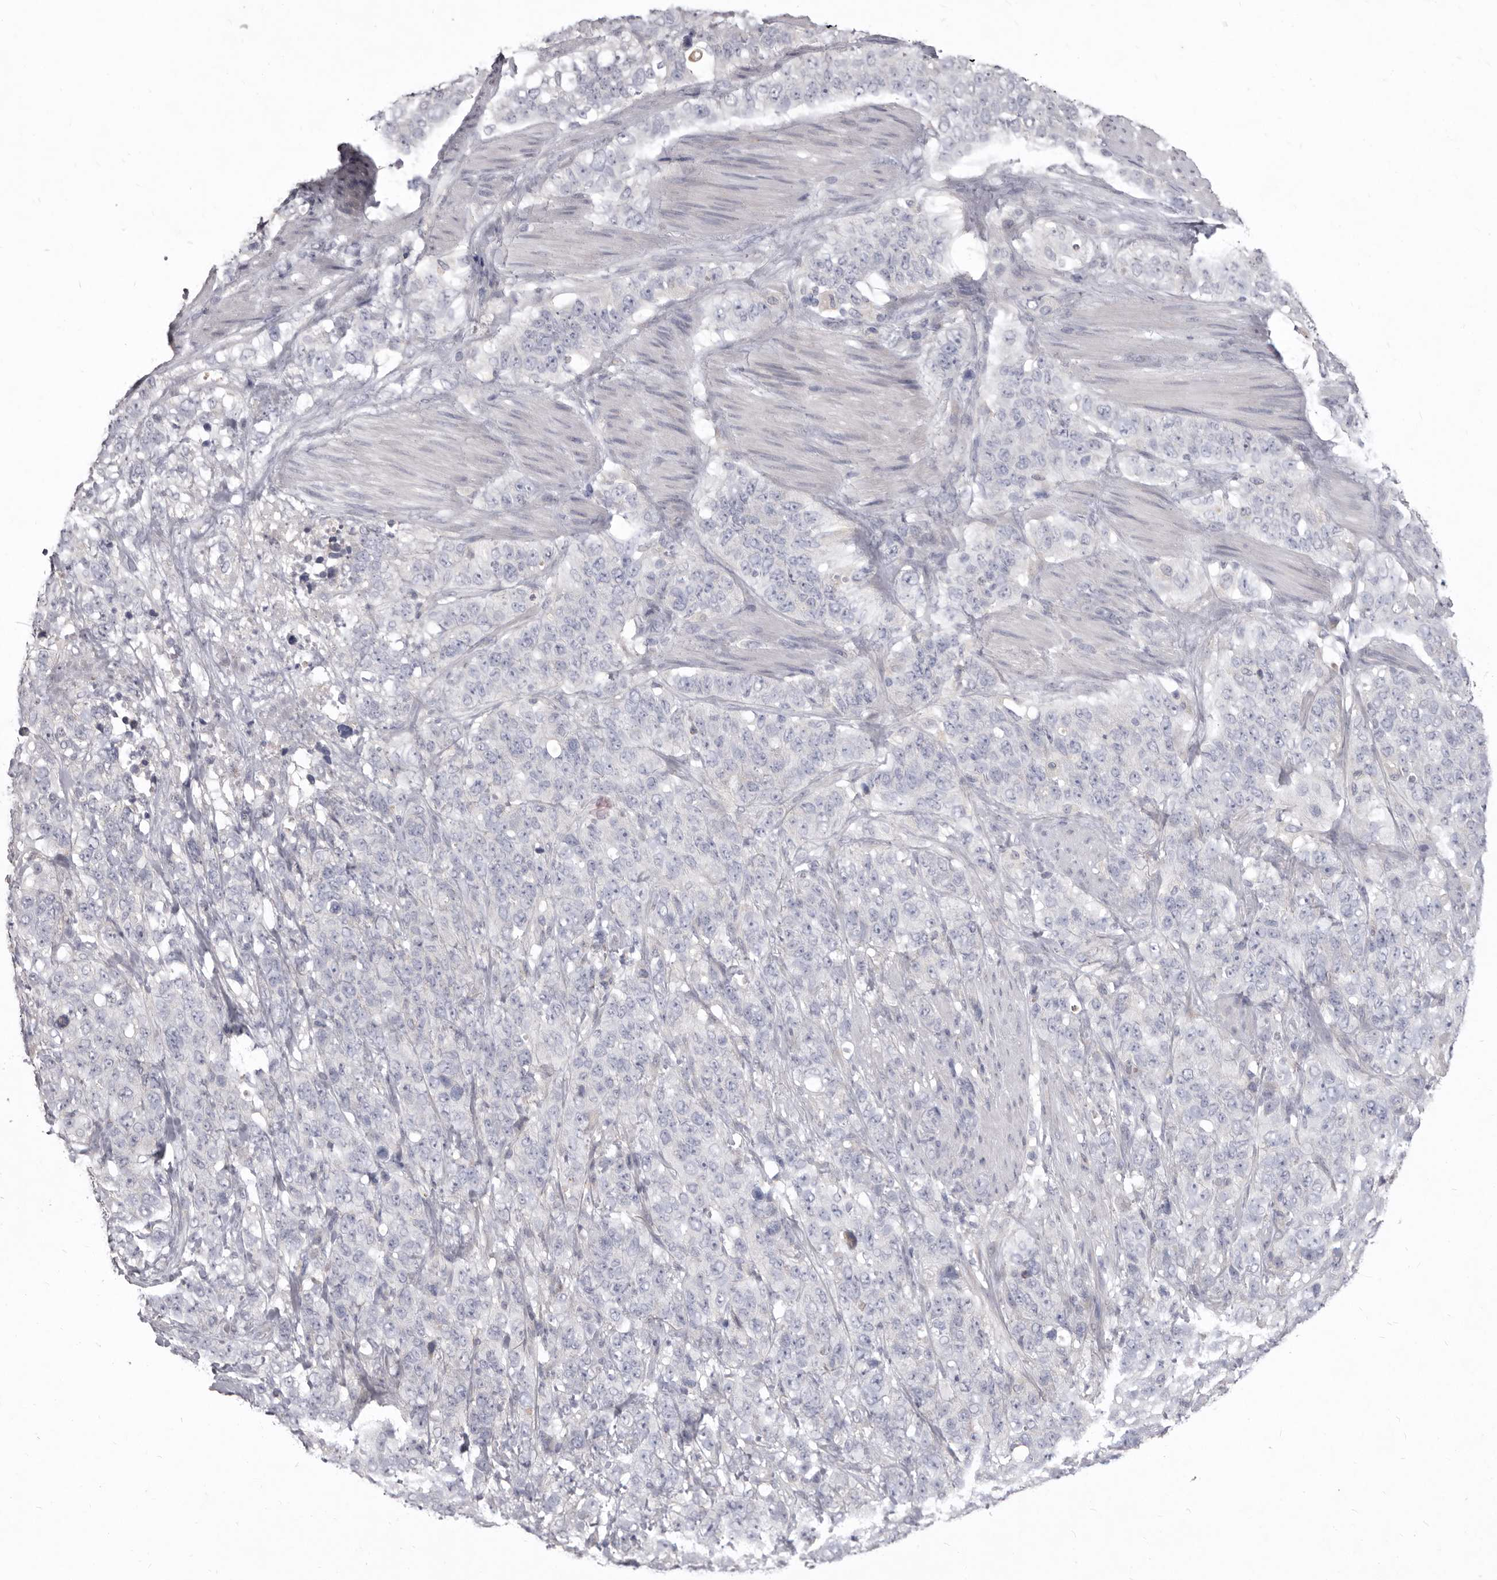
{"staining": {"intensity": "negative", "quantity": "none", "location": "none"}, "tissue": "stomach cancer", "cell_type": "Tumor cells", "image_type": "cancer", "snomed": [{"axis": "morphology", "description": "Adenocarcinoma, NOS"}, {"axis": "topography", "description": "Stomach"}], "caption": "Adenocarcinoma (stomach) was stained to show a protein in brown. There is no significant positivity in tumor cells.", "gene": "P2RX6", "patient": {"sex": "male", "age": 48}}